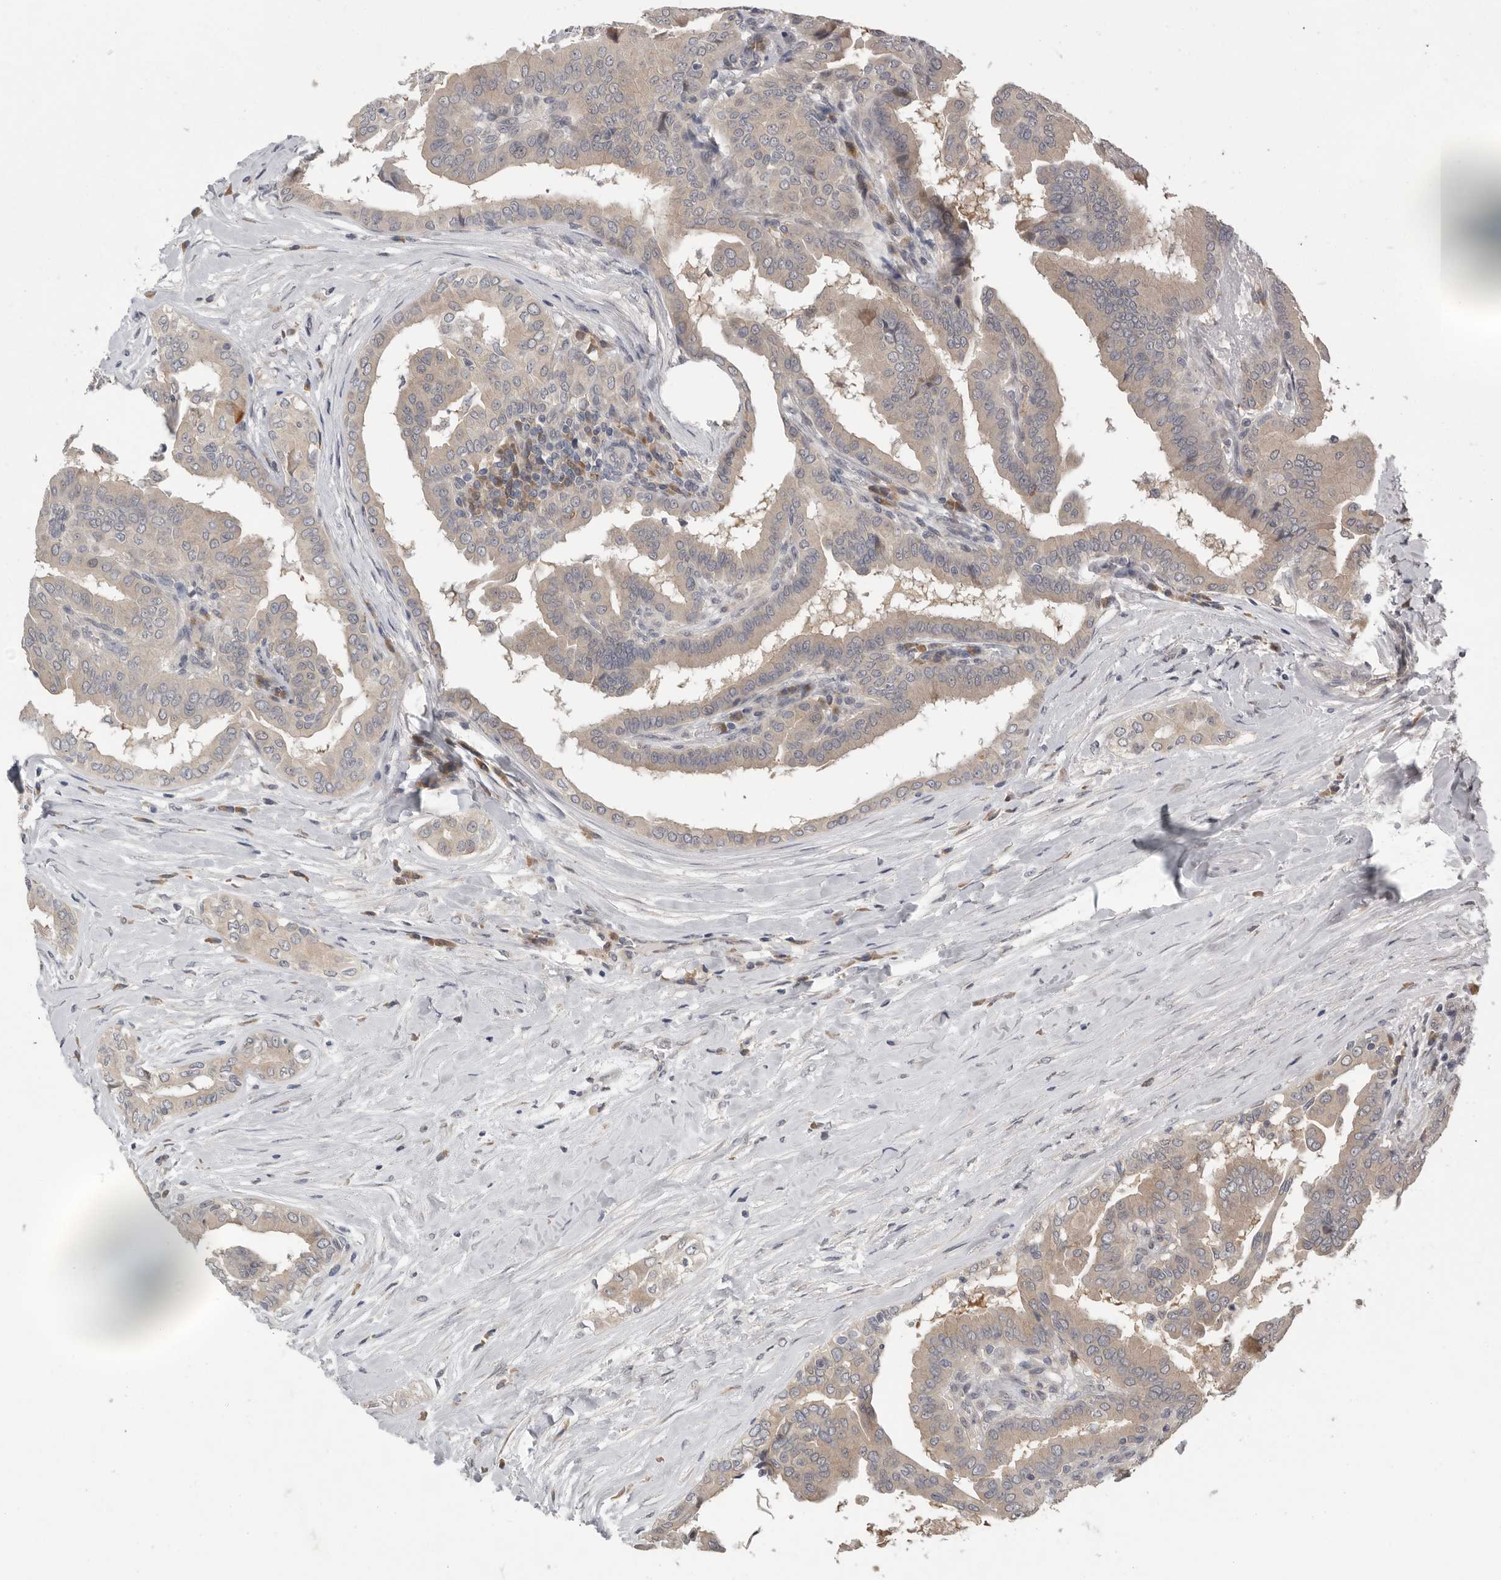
{"staining": {"intensity": "negative", "quantity": "none", "location": "none"}, "tissue": "thyroid cancer", "cell_type": "Tumor cells", "image_type": "cancer", "snomed": [{"axis": "morphology", "description": "Papillary adenocarcinoma, NOS"}, {"axis": "topography", "description": "Thyroid gland"}], "caption": "Protein analysis of thyroid cancer reveals no significant expression in tumor cells. The staining is performed using DAB (3,3'-diaminobenzidine) brown chromogen with nuclei counter-stained in using hematoxylin.", "gene": "RALGPS2", "patient": {"sex": "male", "age": 33}}